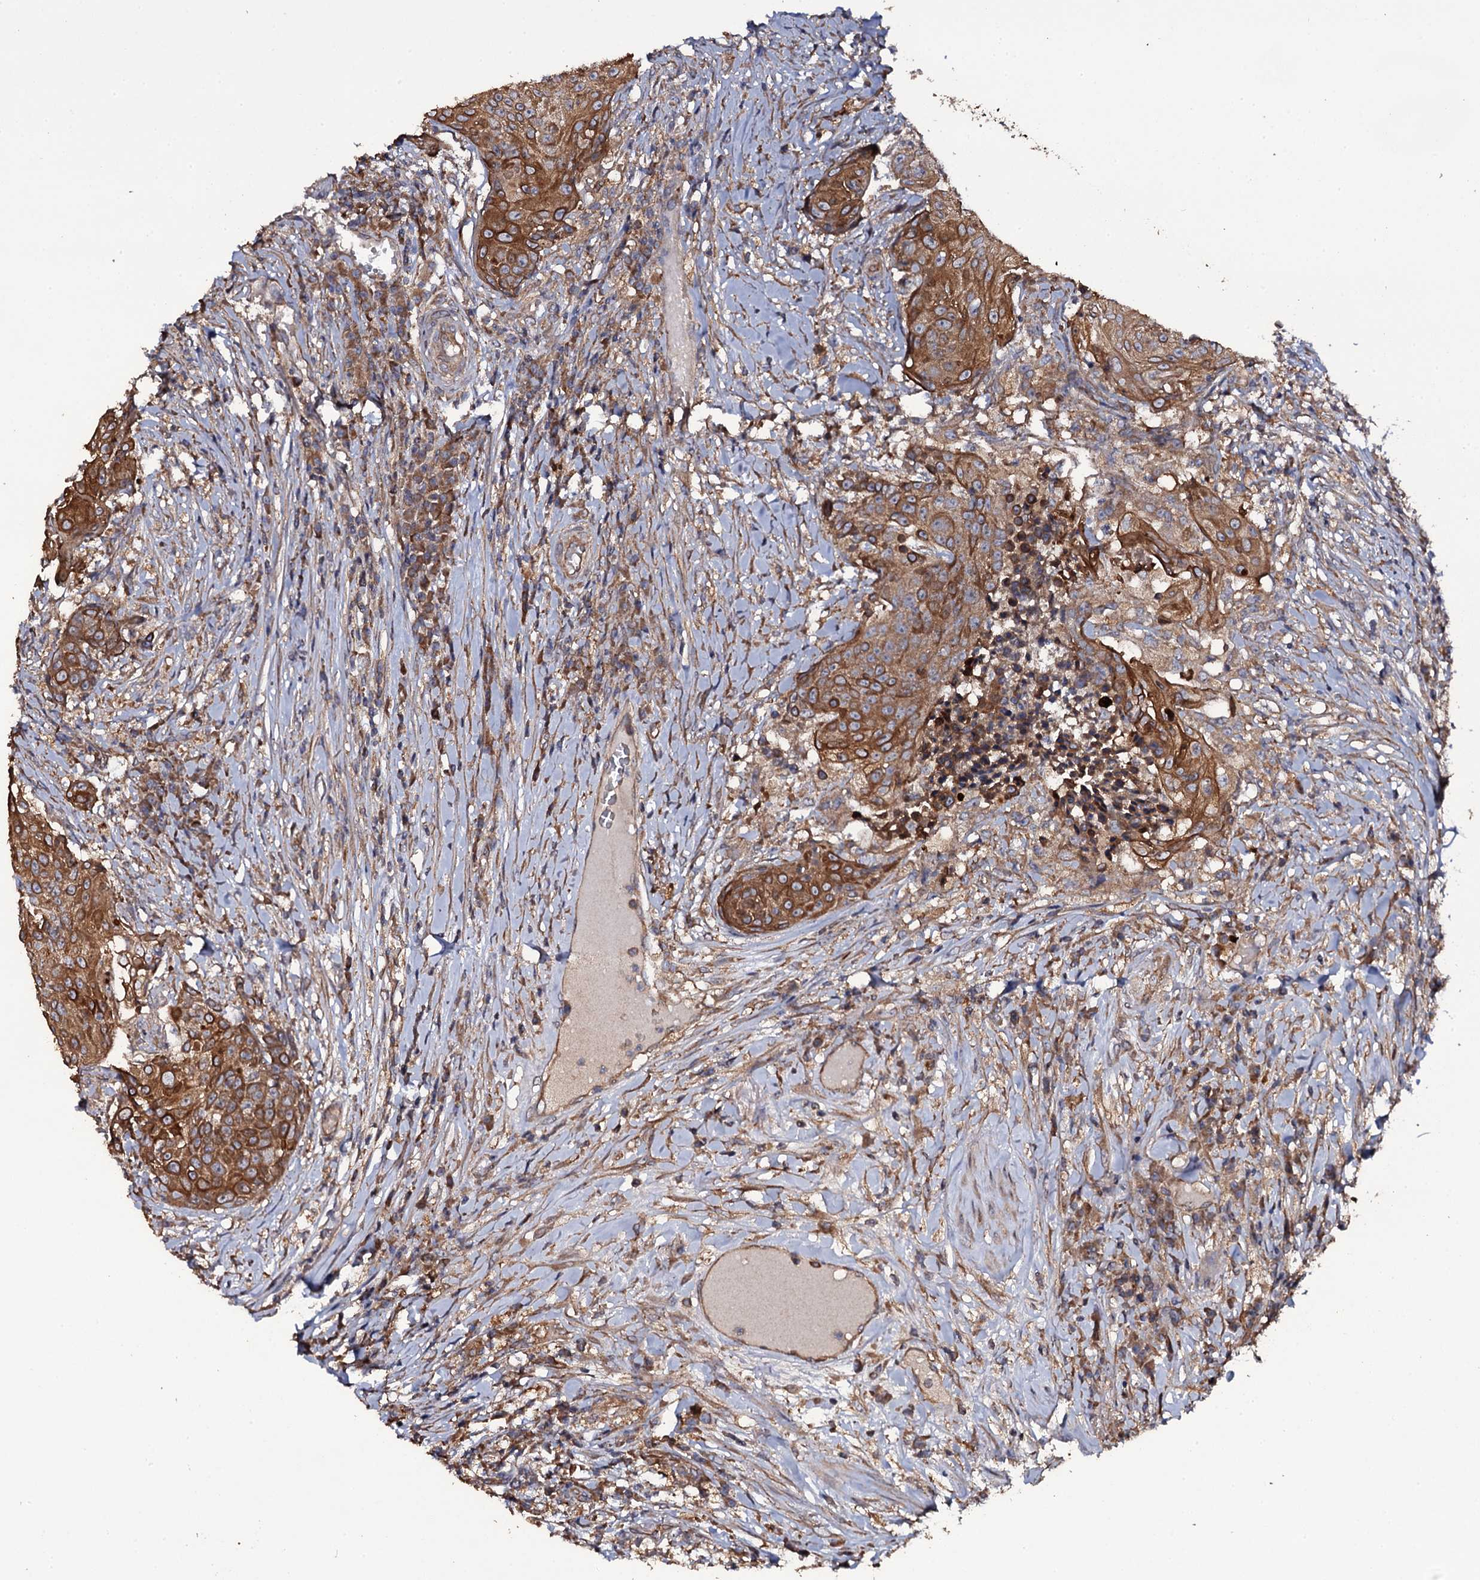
{"staining": {"intensity": "strong", "quantity": "25%-75%", "location": "cytoplasmic/membranous"}, "tissue": "urothelial cancer", "cell_type": "Tumor cells", "image_type": "cancer", "snomed": [{"axis": "morphology", "description": "Urothelial carcinoma, High grade"}, {"axis": "topography", "description": "Urinary bladder"}], "caption": "Immunohistochemistry of human high-grade urothelial carcinoma reveals high levels of strong cytoplasmic/membranous expression in about 25%-75% of tumor cells.", "gene": "TTC23", "patient": {"sex": "female", "age": 63}}